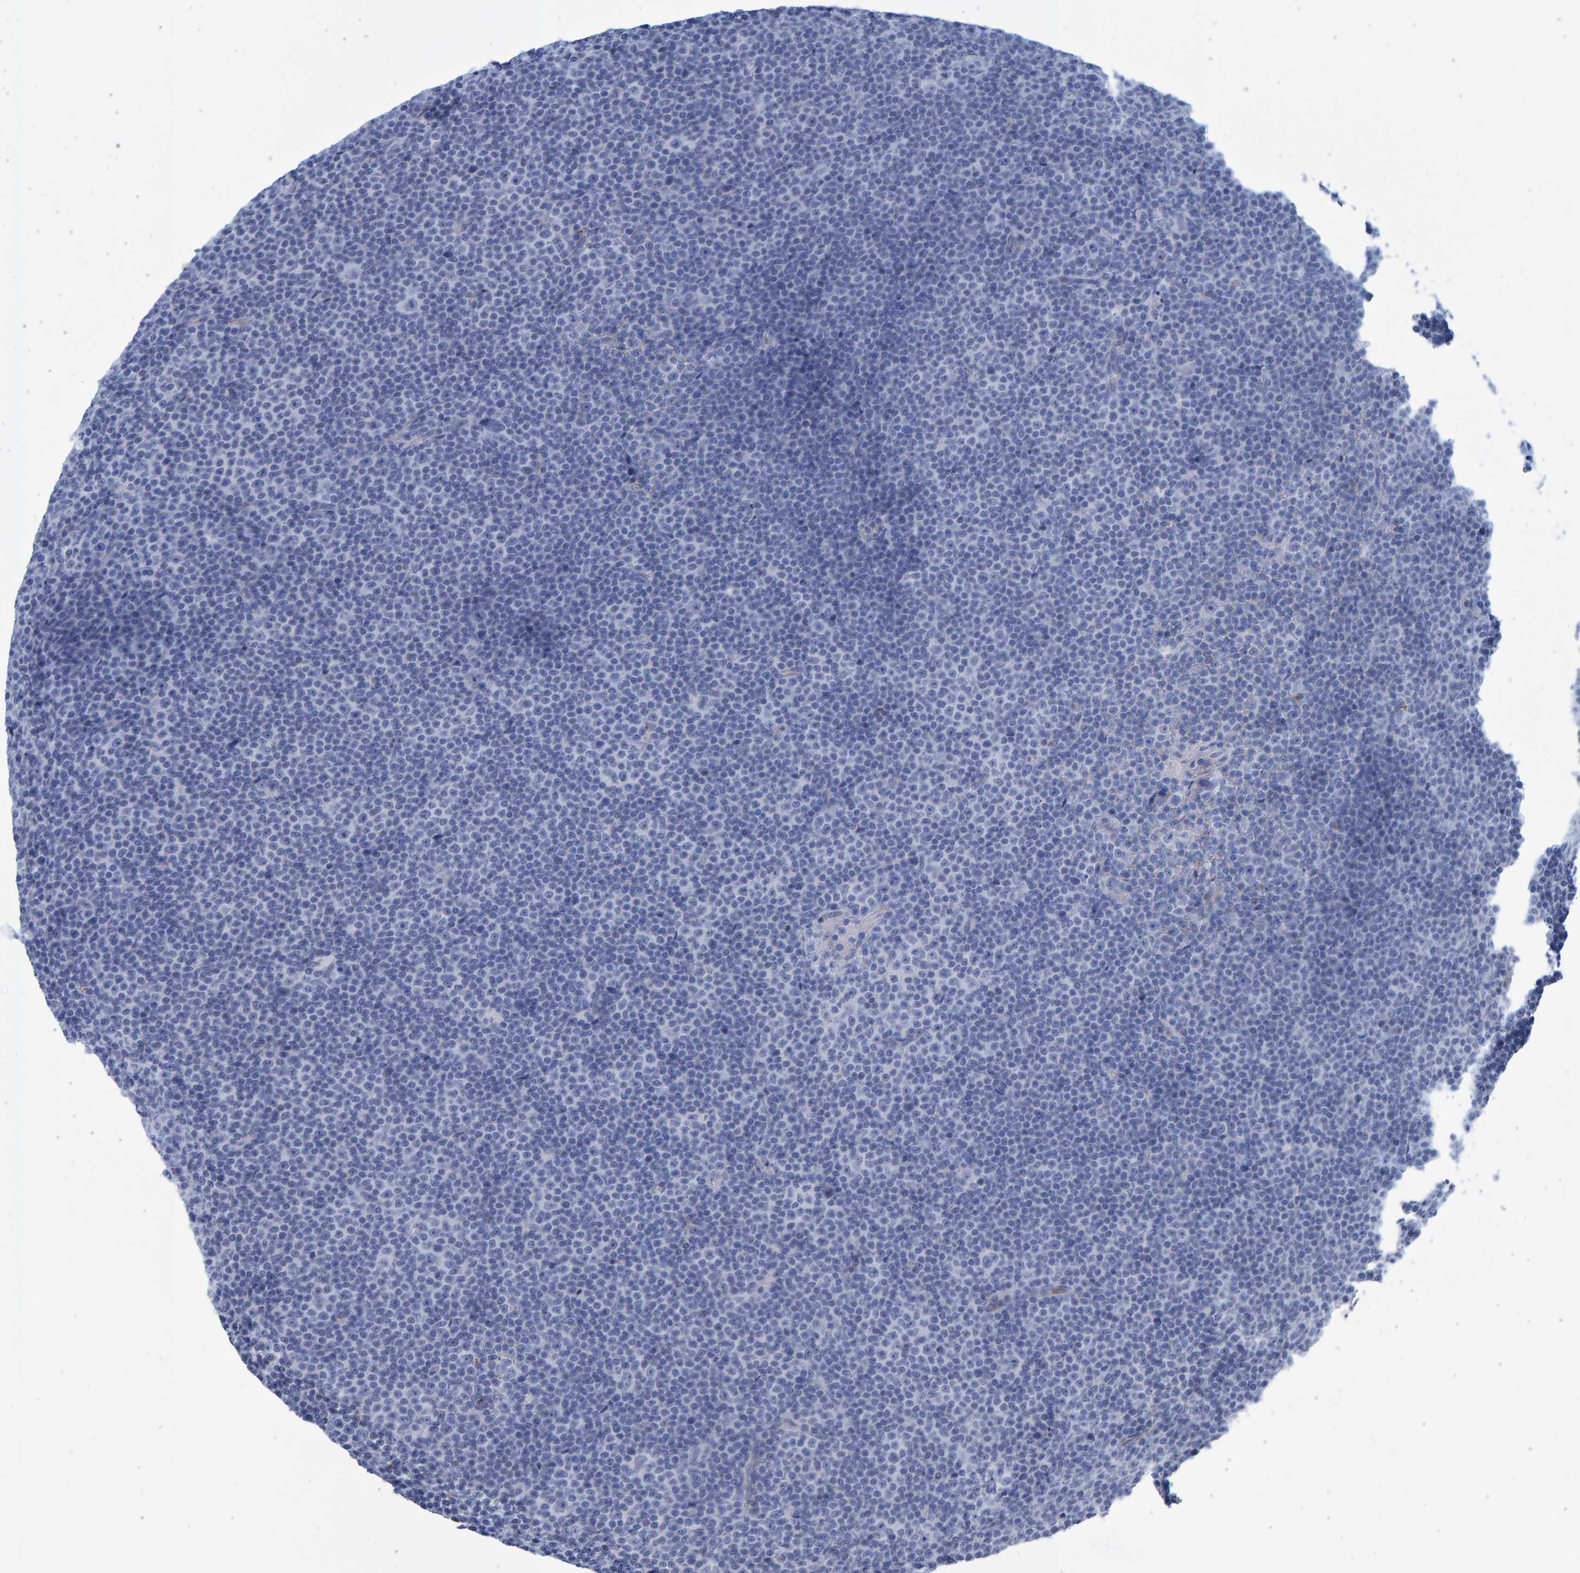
{"staining": {"intensity": "negative", "quantity": "none", "location": "none"}, "tissue": "lymphoma", "cell_type": "Tumor cells", "image_type": "cancer", "snomed": [{"axis": "morphology", "description": "Malignant lymphoma, non-Hodgkin's type, Low grade"}, {"axis": "topography", "description": "Lymph node"}], "caption": "Tumor cells are negative for protein expression in human lymphoma. The staining is performed using DAB (3,3'-diaminobenzidine) brown chromogen with nuclei counter-stained in using hematoxylin.", "gene": "SLC34A3", "patient": {"sex": "female", "age": 67}}